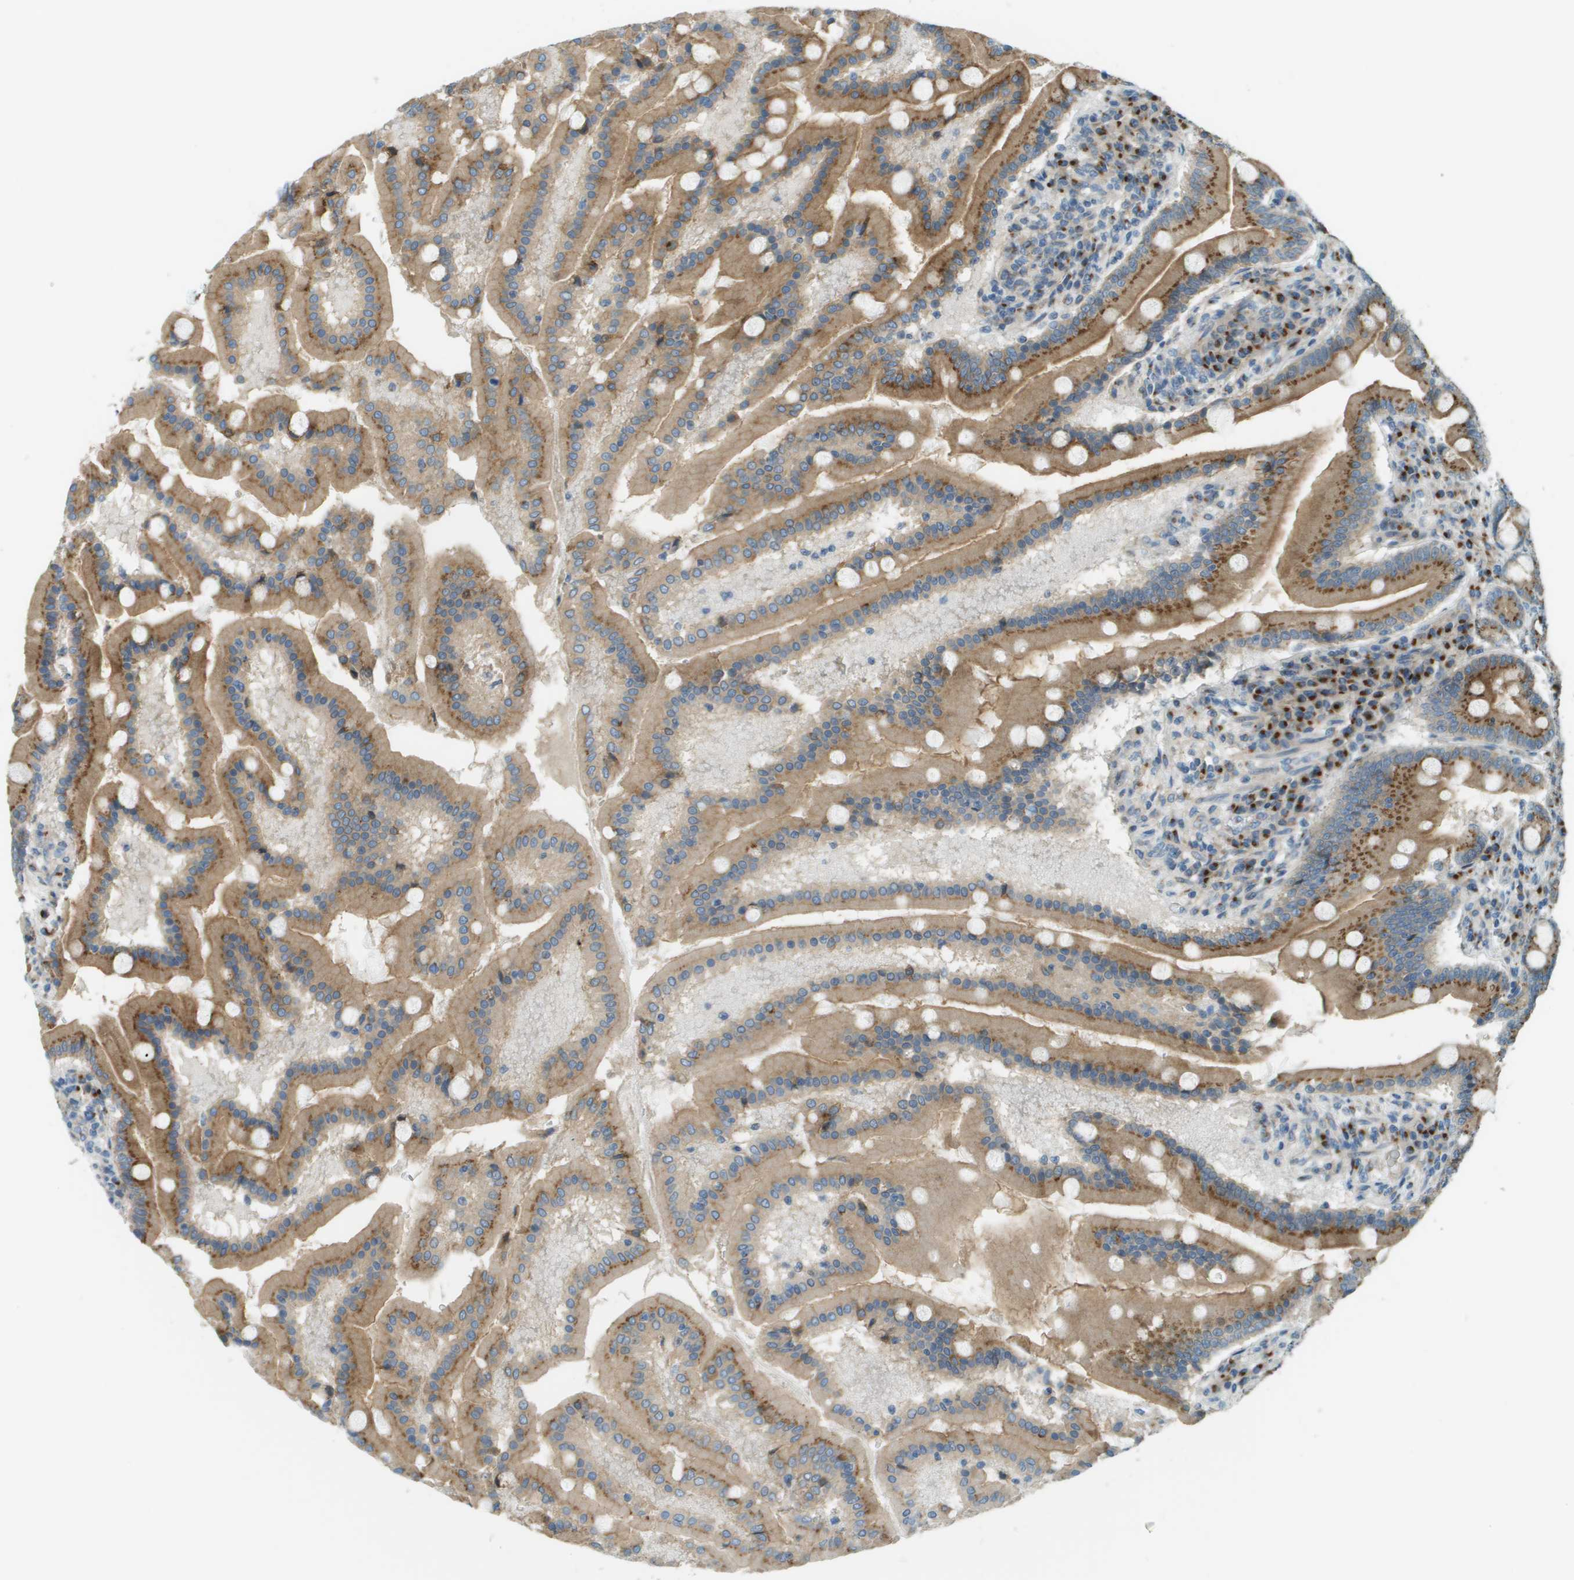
{"staining": {"intensity": "strong", "quantity": ">75%", "location": "cytoplasmic/membranous"}, "tissue": "duodenum", "cell_type": "Glandular cells", "image_type": "normal", "snomed": [{"axis": "morphology", "description": "Normal tissue, NOS"}, {"axis": "topography", "description": "Duodenum"}], "caption": "Immunohistochemical staining of benign human duodenum exhibits strong cytoplasmic/membranous protein positivity in about >75% of glandular cells.", "gene": "ACBD3", "patient": {"sex": "male", "age": 50}}